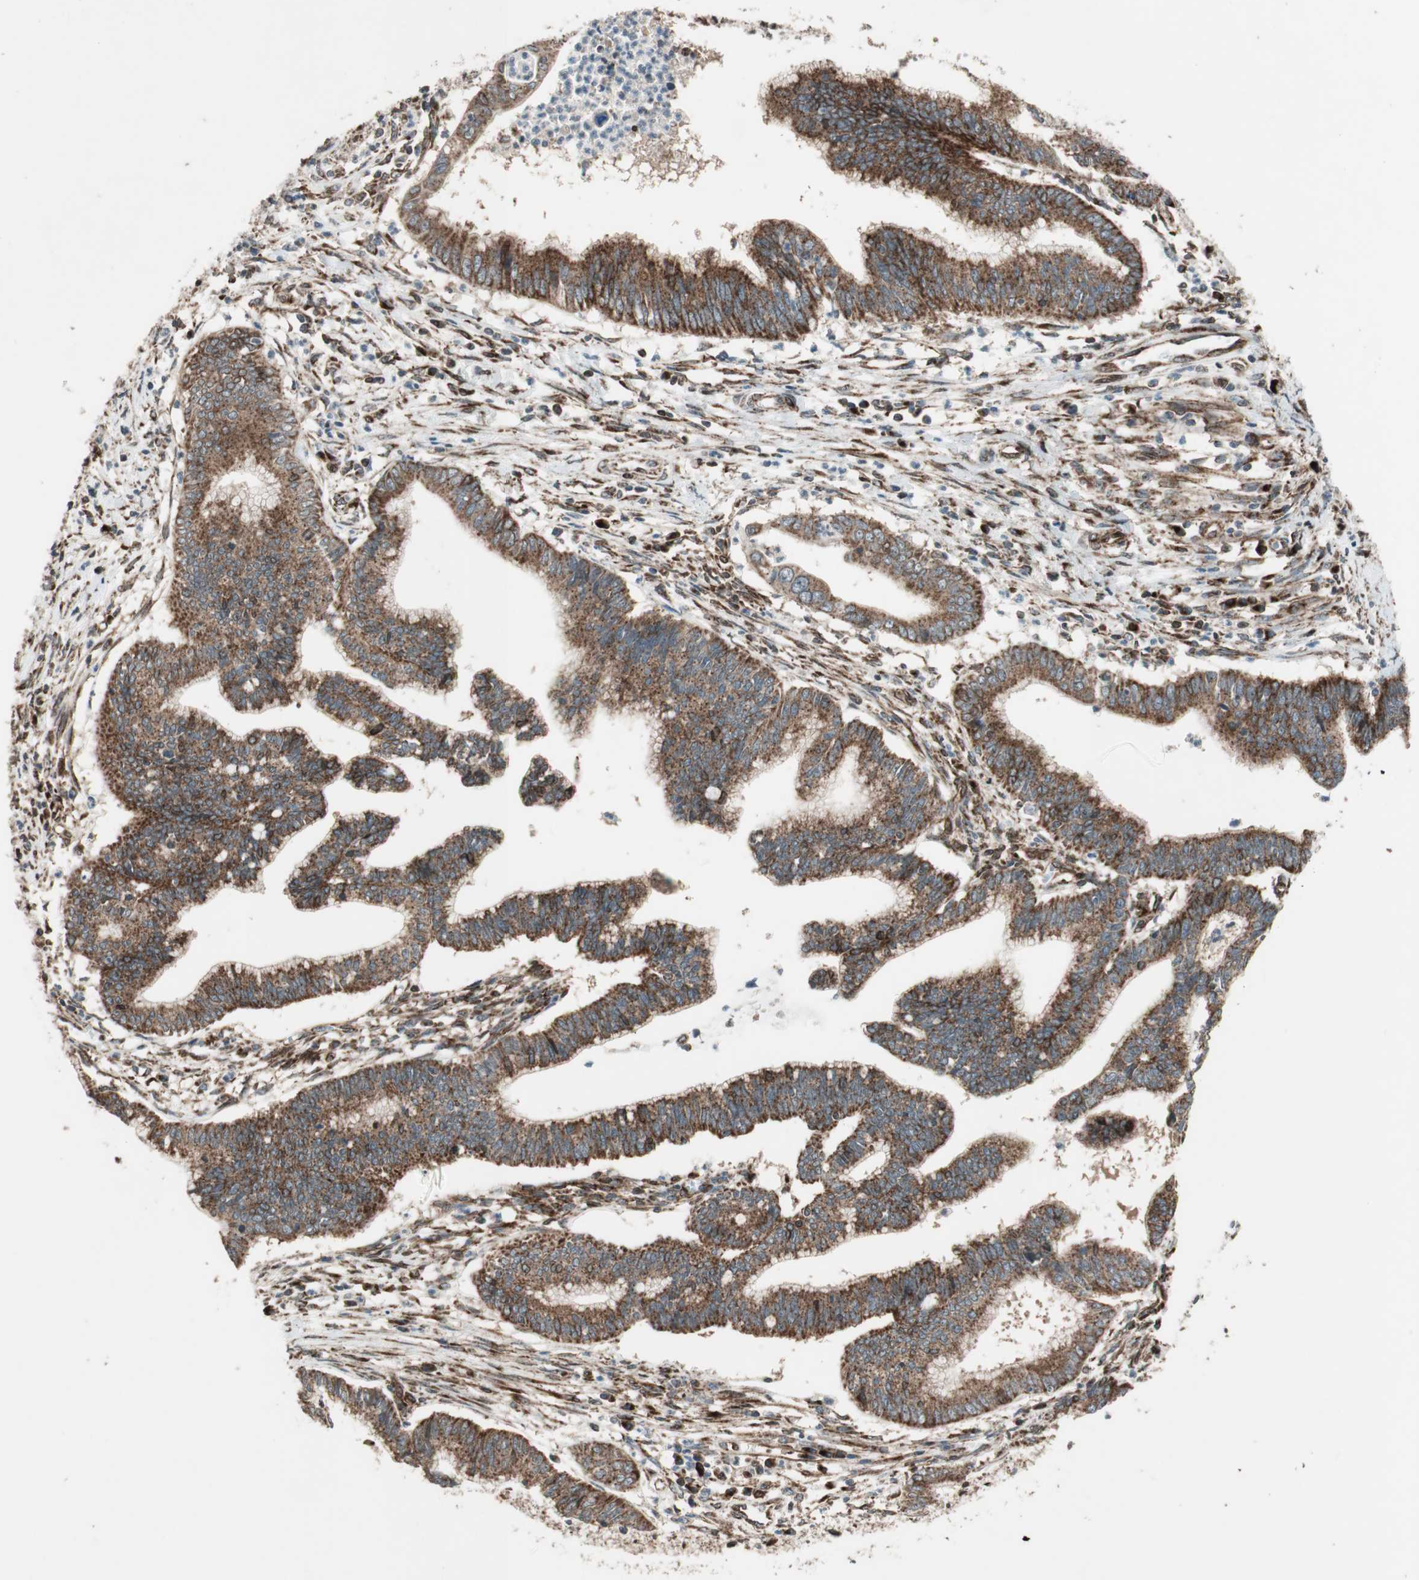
{"staining": {"intensity": "strong", "quantity": ">75%", "location": "cytoplasmic/membranous"}, "tissue": "cervical cancer", "cell_type": "Tumor cells", "image_type": "cancer", "snomed": [{"axis": "morphology", "description": "Adenocarcinoma, NOS"}, {"axis": "topography", "description": "Cervix"}], "caption": "About >75% of tumor cells in cervical cancer show strong cytoplasmic/membranous protein expression as visualized by brown immunohistochemical staining.", "gene": "NUP62", "patient": {"sex": "female", "age": 36}}